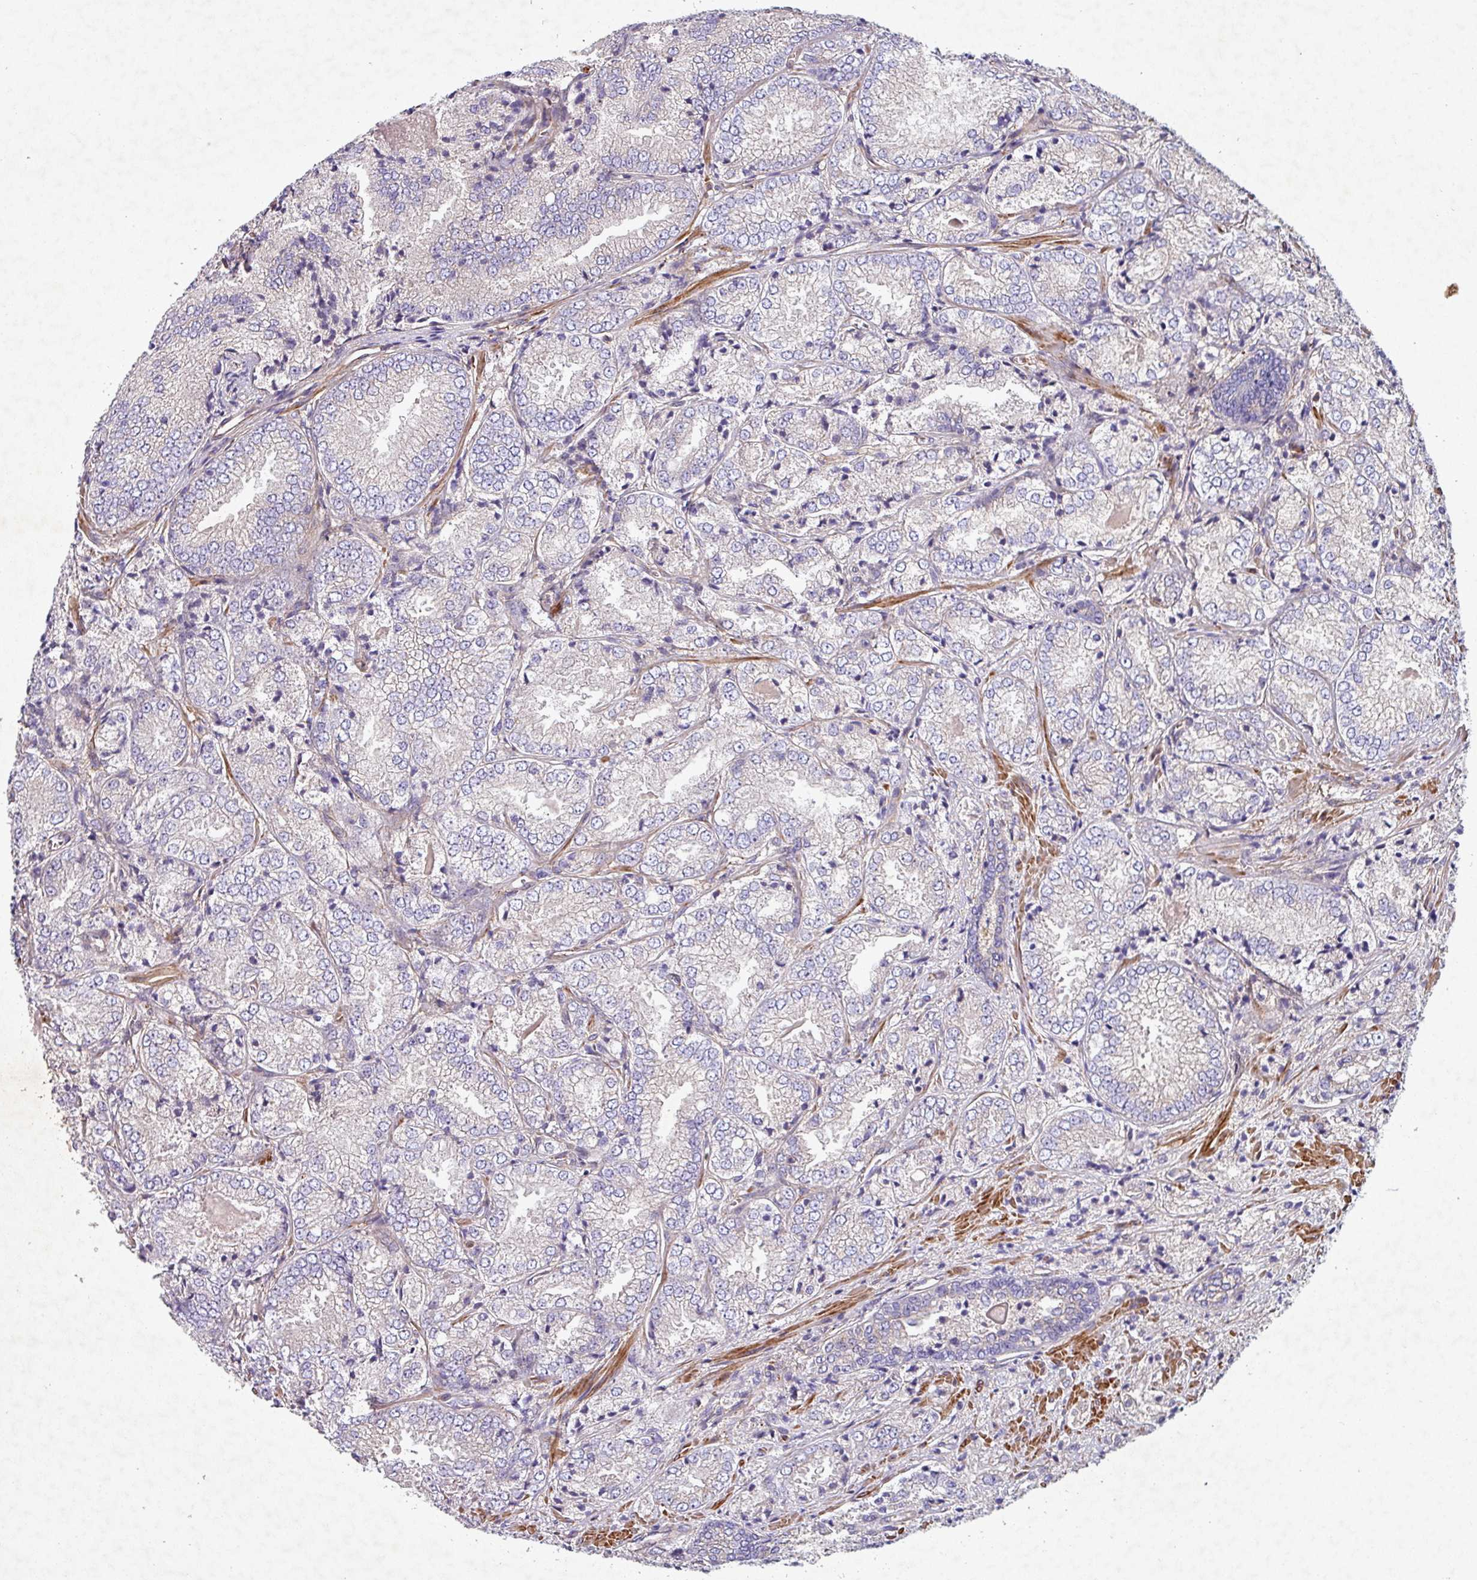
{"staining": {"intensity": "negative", "quantity": "none", "location": "none"}, "tissue": "prostate cancer", "cell_type": "Tumor cells", "image_type": "cancer", "snomed": [{"axis": "morphology", "description": "Adenocarcinoma, High grade"}, {"axis": "topography", "description": "Prostate"}], "caption": "Prostate cancer stained for a protein using immunohistochemistry (IHC) demonstrates no expression tumor cells.", "gene": "ATP2C2", "patient": {"sex": "male", "age": 63}}